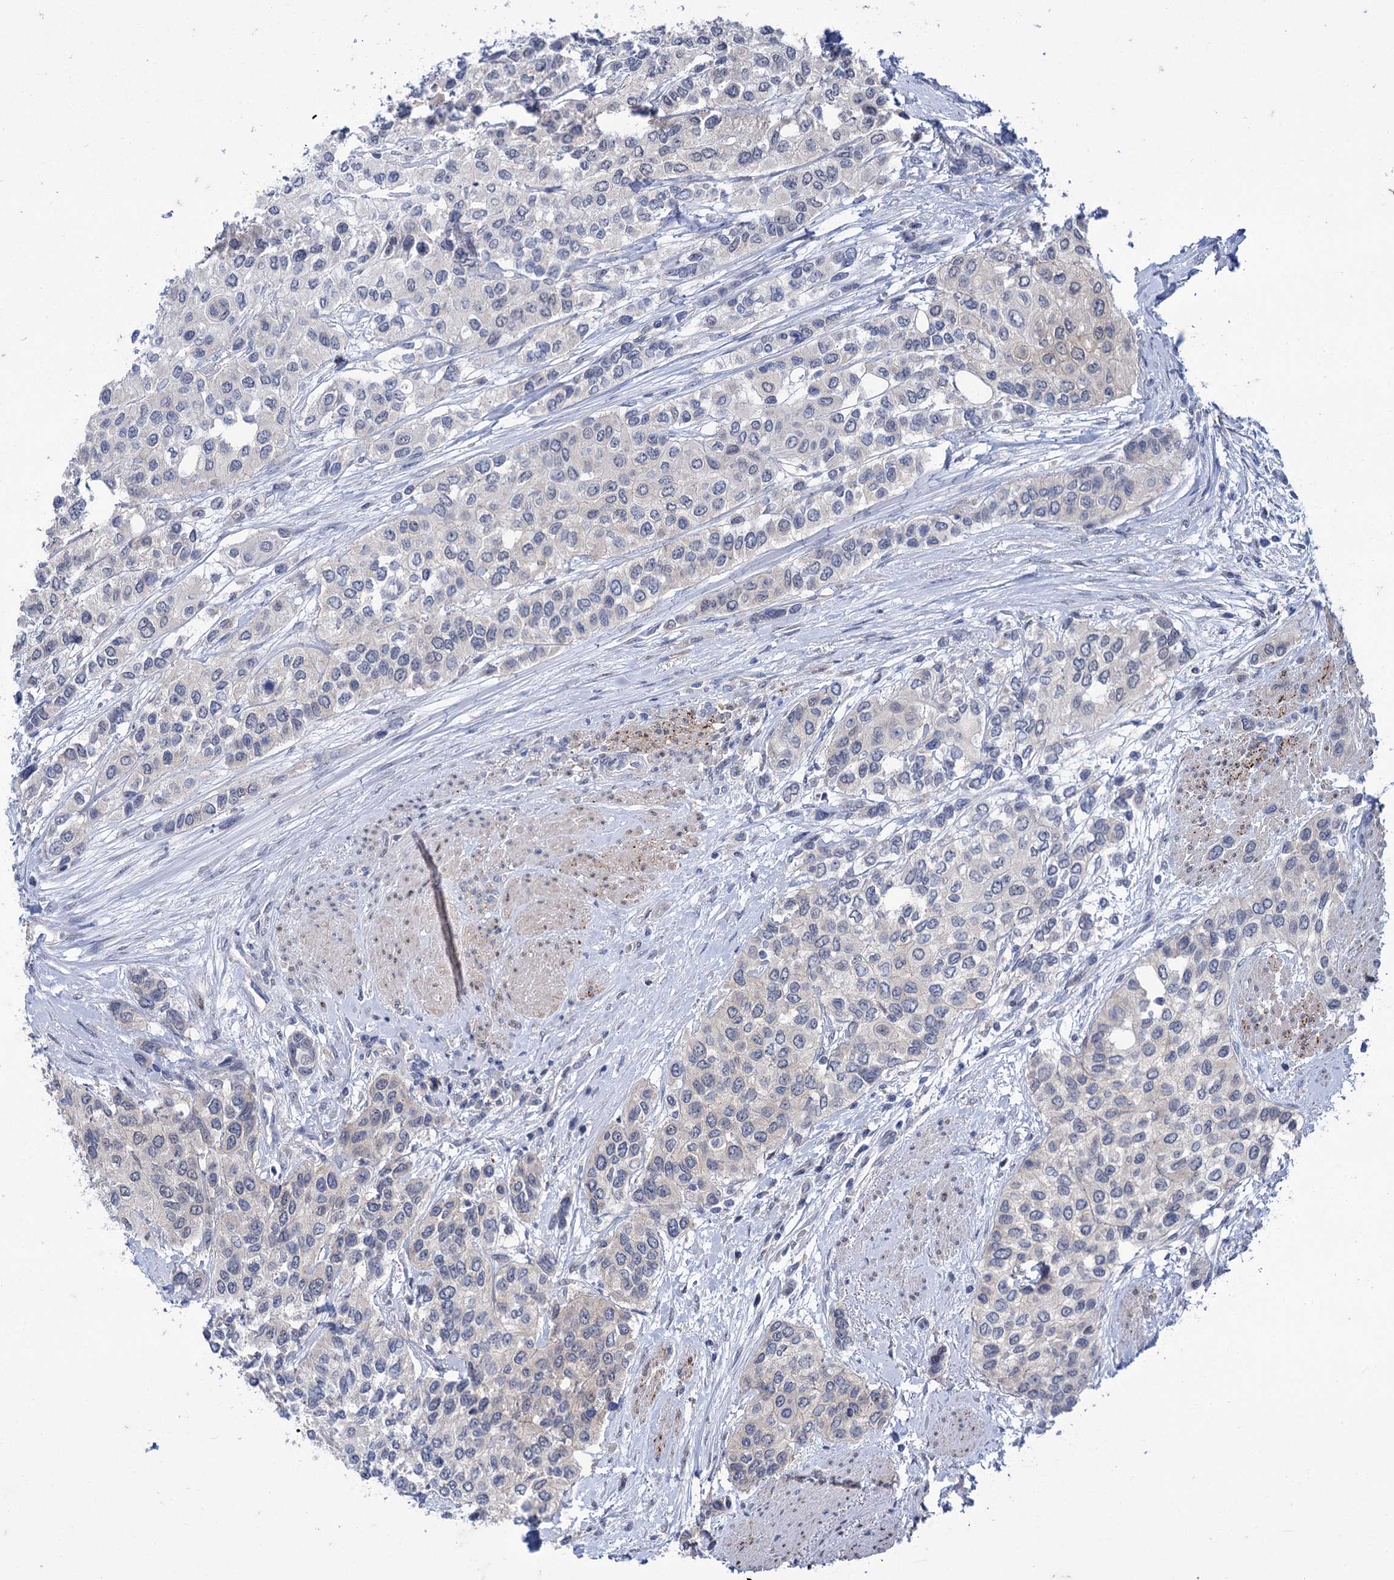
{"staining": {"intensity": "negative", "quantity": "none", "location": "none"}, "tissue": "urothelial cancer", "cell_type": "Tumor cells", "image_type": "cancer", "snomed": [{"axis": "morphology", "description": "Normal tissue, NOS"}, {"axis": "morphology", "description": "Urothelial carcinoma, High grade"}, {"axis": "topography", "description": "Vascular tissue"}, {"axis": "topography", "description": "Urinary bladder"}], "caption": "High magnification brightfield microscopy of high-grade urothelial carcinoma stained with DAB (3,3'-diaminobenzidine) (brown) and counterstained with hematoxylin (blue): tumor cells show no significant expression. Nuclei are stained in blue.", "gene": "MID1IP1", "patient": {"sex": "female", "age": 56}}